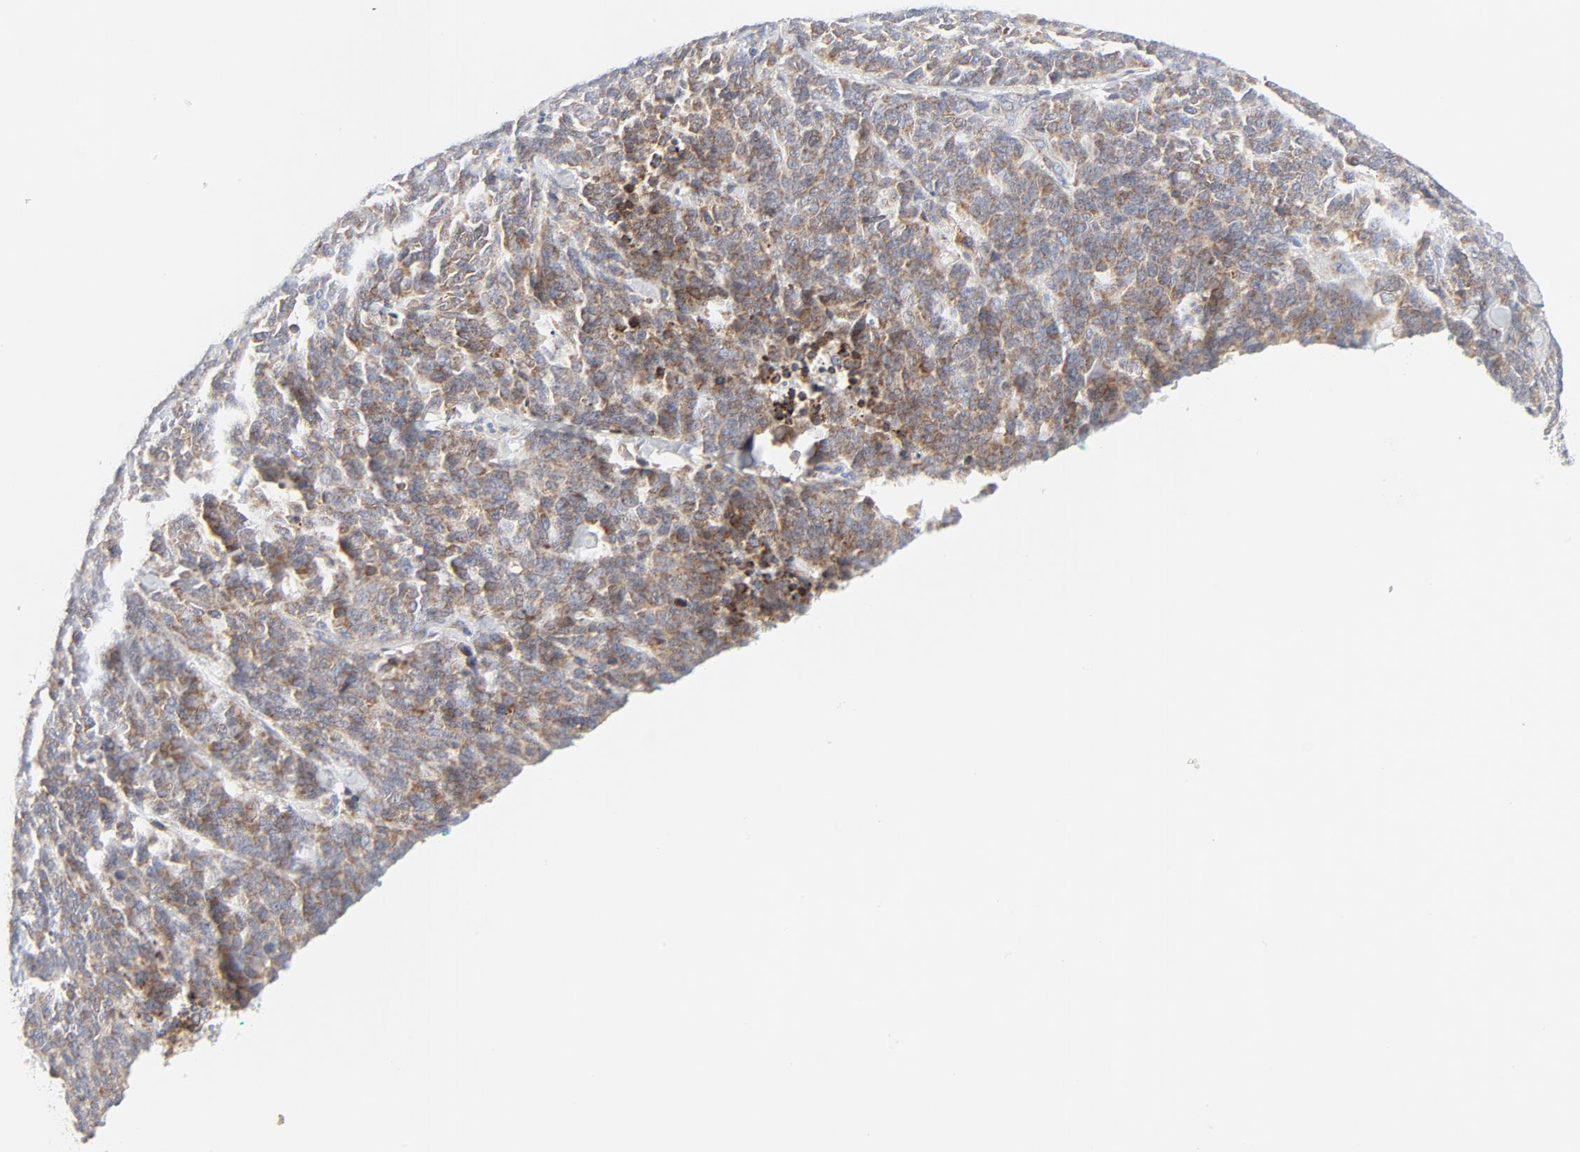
{"staining": {"intensity": "moderate", "quantity": ">75%", "location": "cytoplasmic/membranous"}, "tissue": "lung cancer", "cell_type": "Tumor cells", "image_type": "cancer", "snomed": [{"axis": "morphology", "description": "Neoplasm, malignant, NOS"}, {"axis": "topography", "description": "Lung"}], "caption": "Immunohistochemical staining of human lung cancer (neoplasm (malignant)) demonstrates moderate cytoplasmic/membranous protein staining in approximately >75% of tumor cells. (brown staining indicates protein expression, while blue staining denotes nuclei).", "gene": "LRP6", "patient": {"sex": "female", "age": 58}}